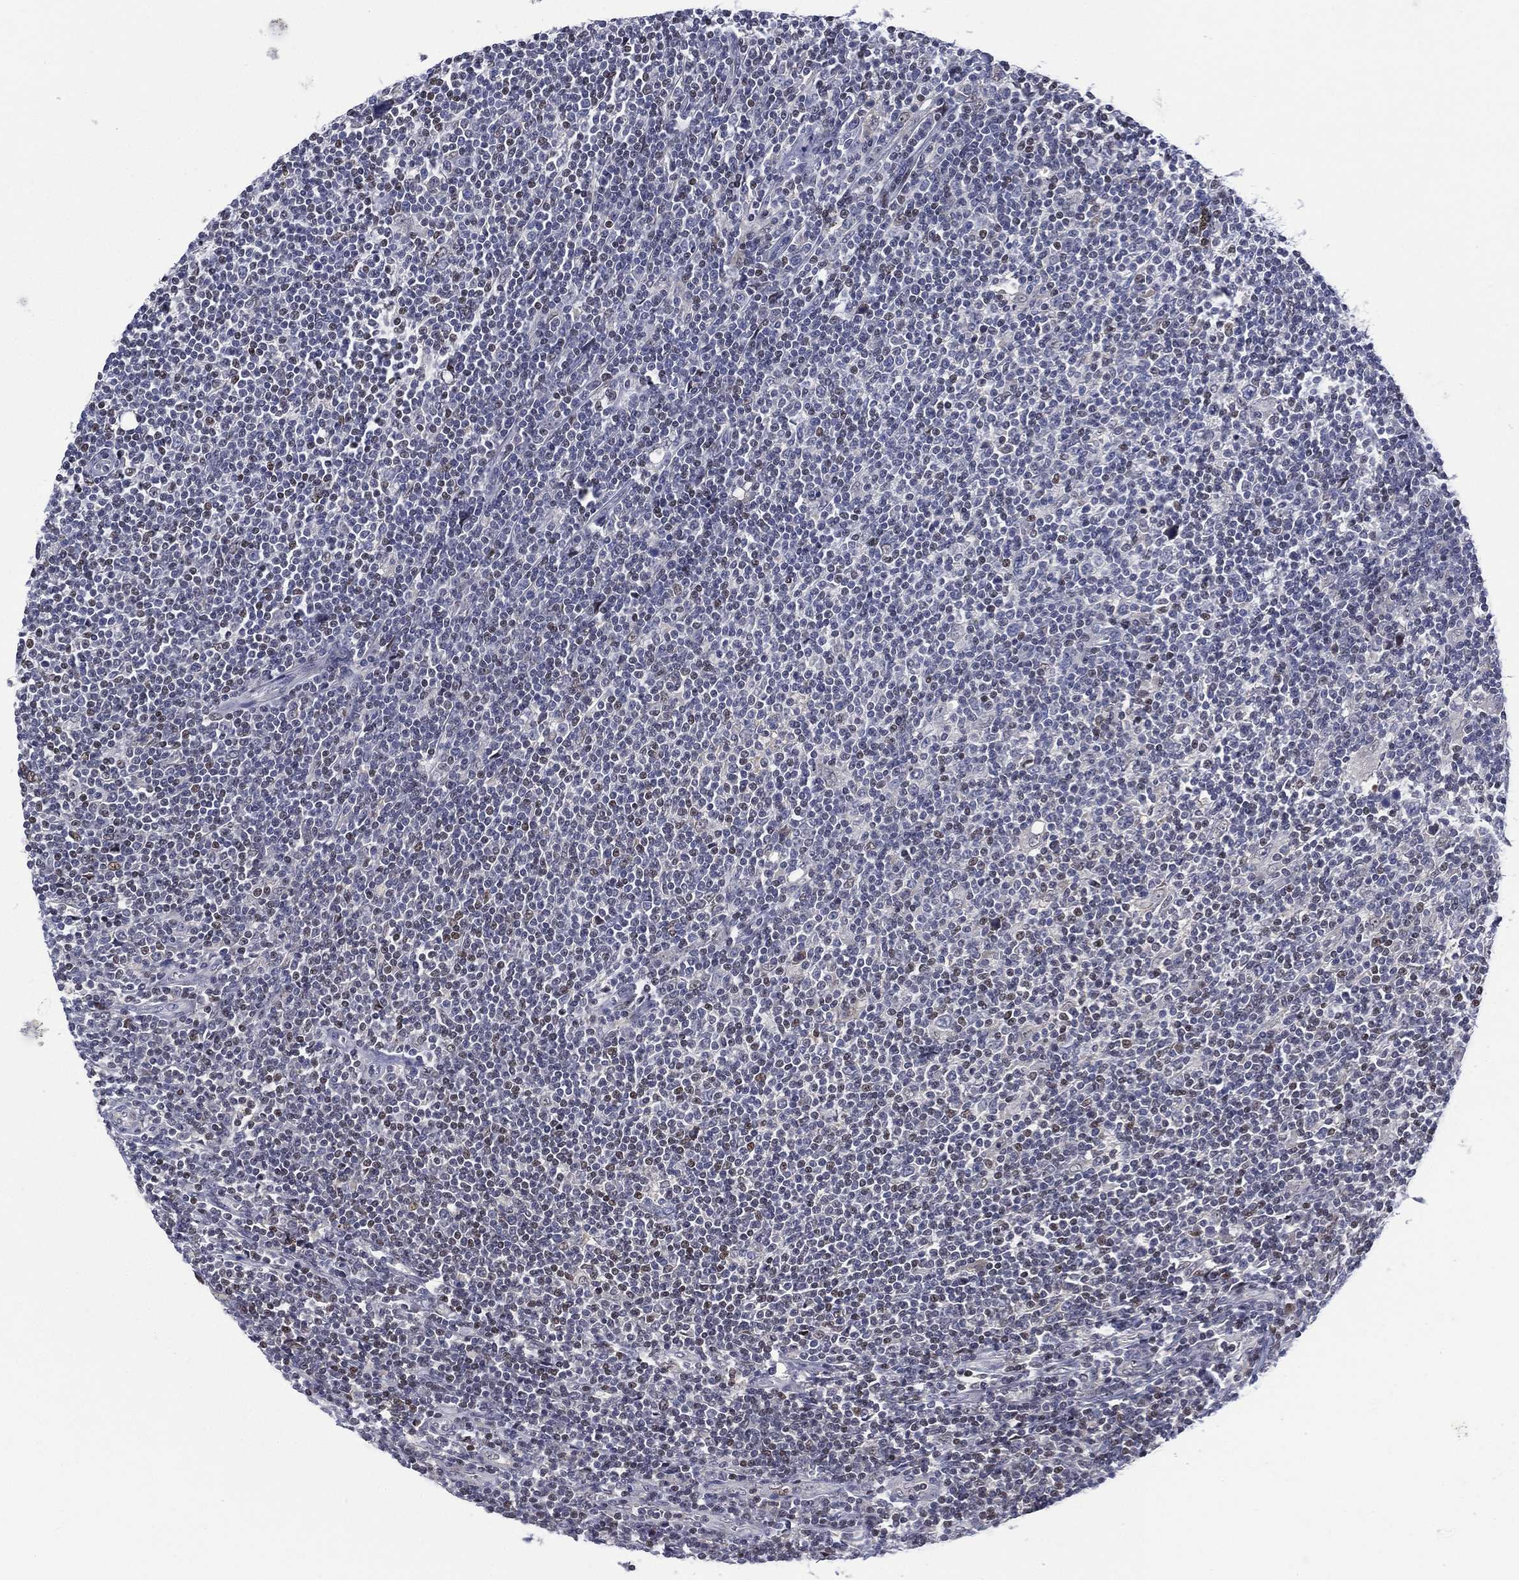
{"staining": {"intensity": "negative", "quantity": "none", "location": "none"}, "tissue": "lymphoma", "cell_type": "Tumor cells", "image_type": "cancer", "snomed": [{"axis": "morphology", "description": "Hodgkin's disease, NOS"}, {"axis": "topography", "description": "Lymph node"}], "caption": "Immunohistochemistry of human lymphoma shows no expression in tumor cells.", "gene": "SLC4A4", "patient": {"sex": "male", "age": 40}}